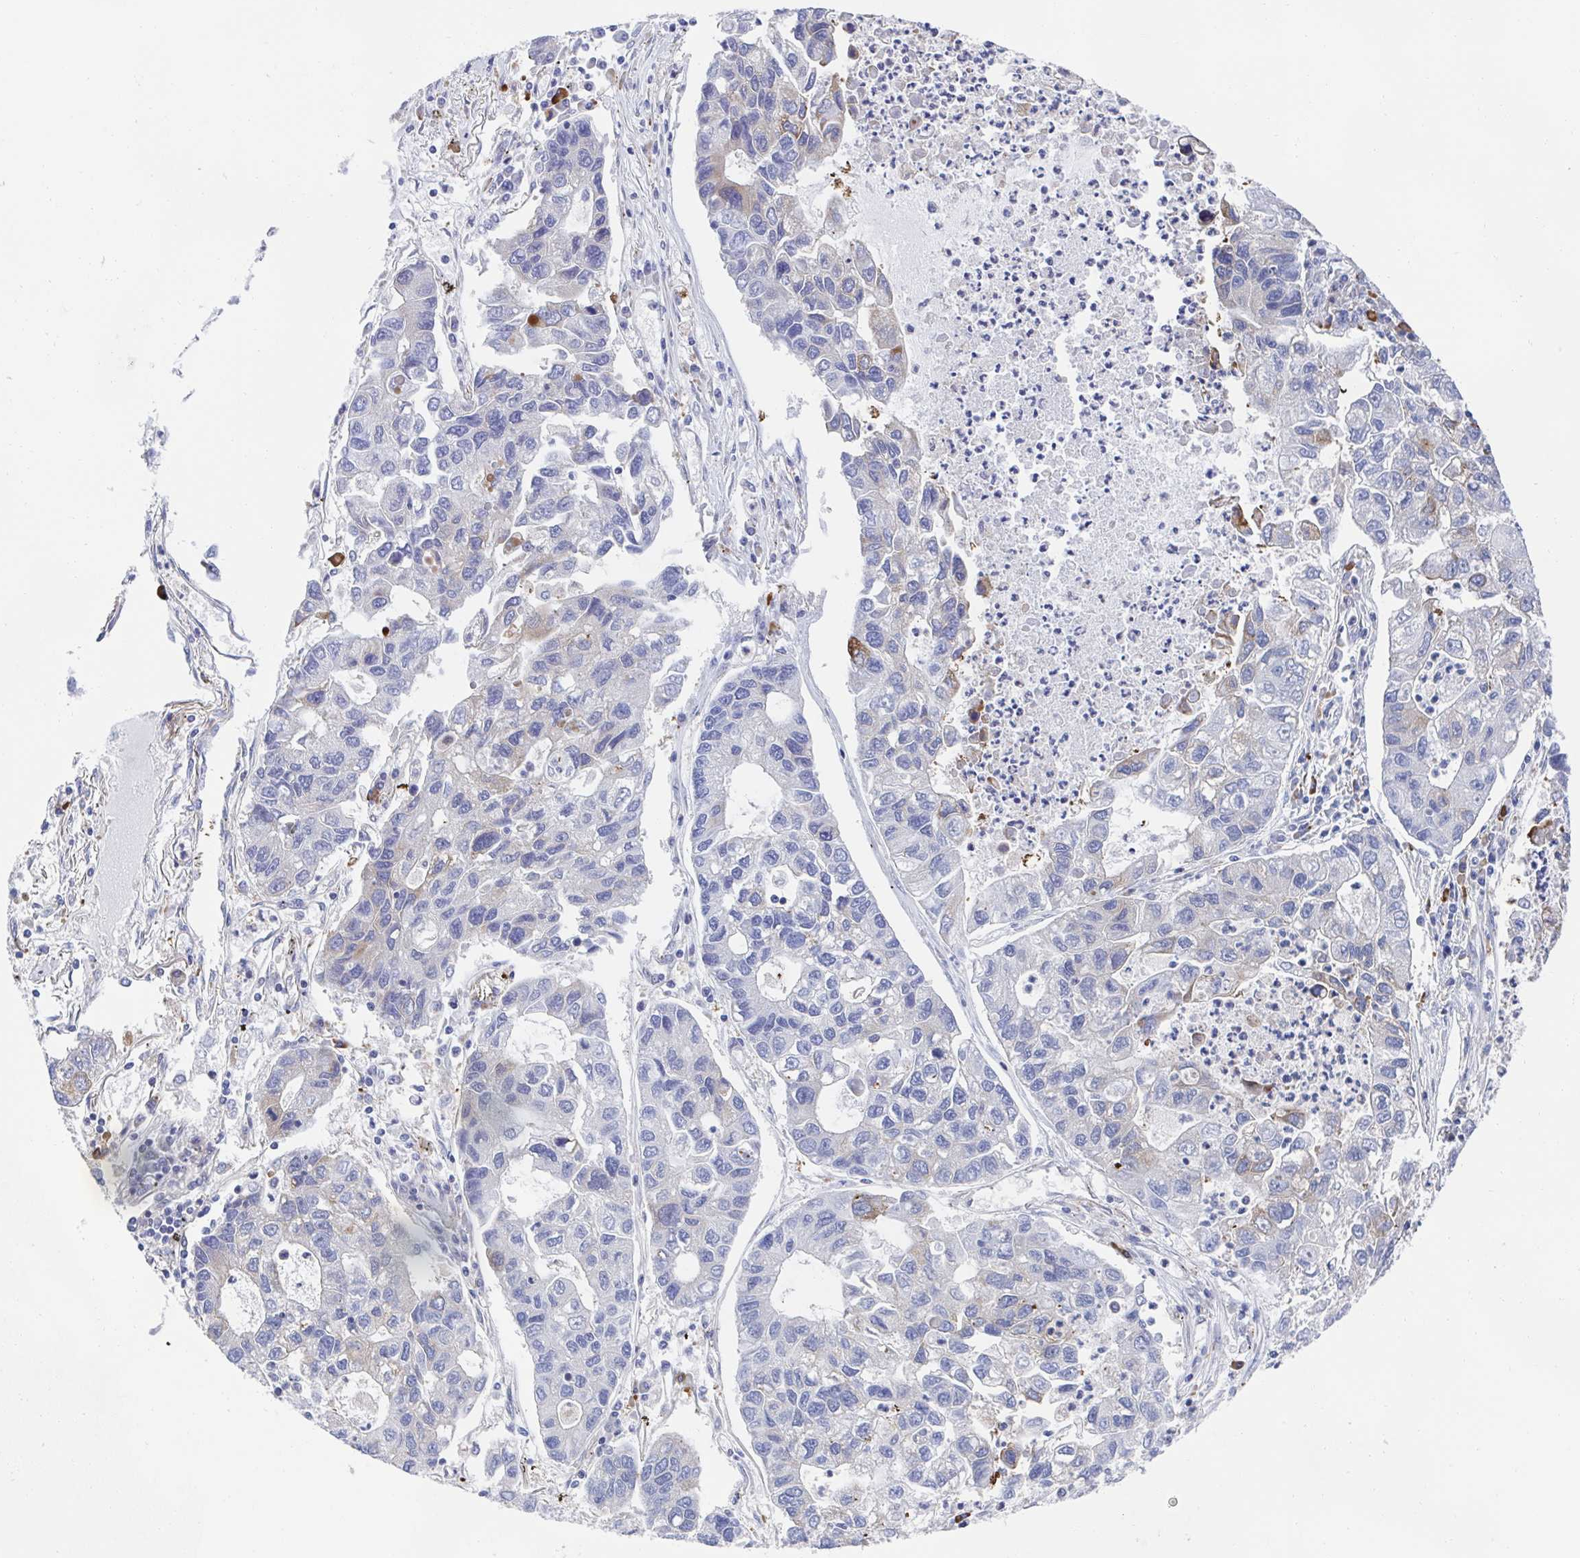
{"staining": {"intensity": "negative", "quantity": "none", "location": "none"}, "tissue": "lung cancer", "cell_type": "Tumor cells", "image_type": "cancer", "snomed": [{"axis": "morphology", "description": "Adenocarcinoma, NOS"}, {"axis": "topography", "description": "Bronchus"}, {"axis": "topography", "description": "Lung"}], "caption": "IHC micrograph of neoplastic tissue: adenocarcinoma (lung) stained with DAB shows no significant protein staining in tumor cells.", "gene": "KLC3", "patient": {"sex": "female", "age": 51}}